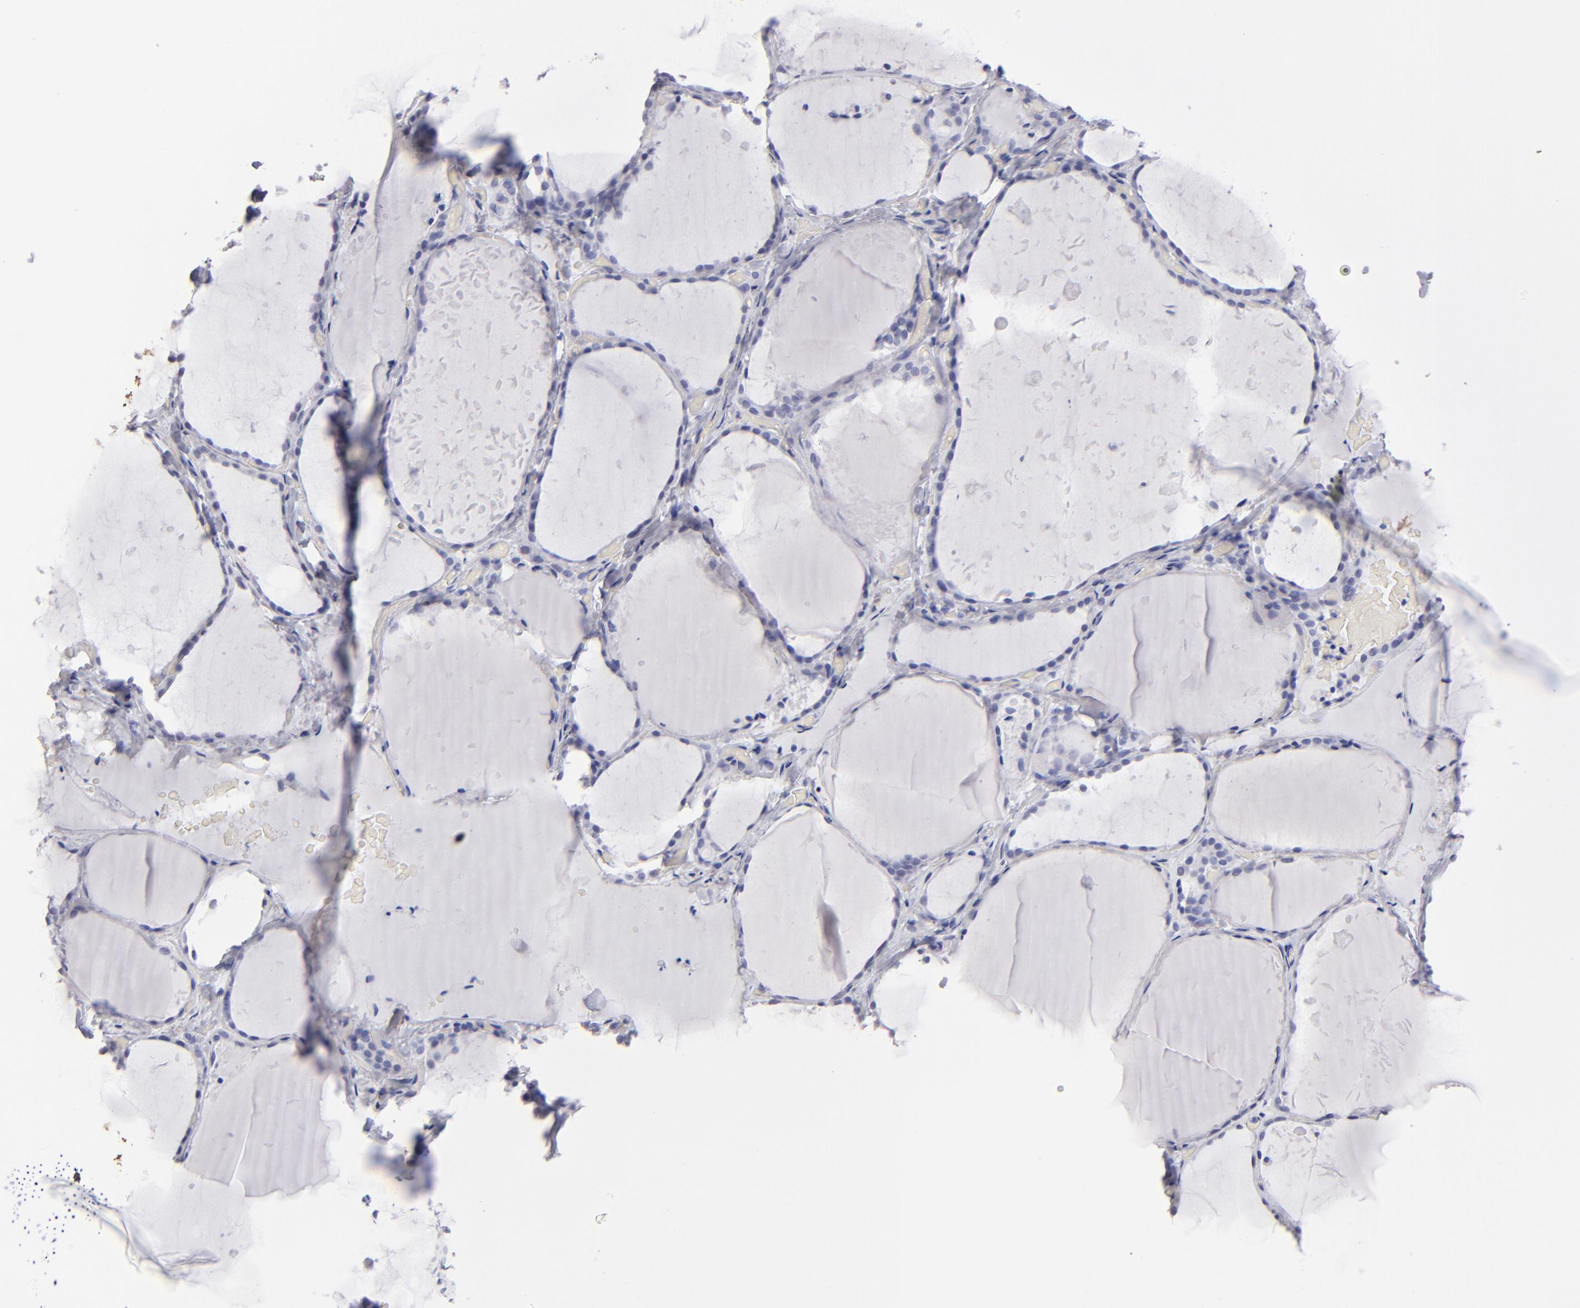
{"staining": {"intensity": "negative", "quantity": "none", "location": "none"}, "tissue": "thyroid gland", "cell_type": "Glandular cells", "image_type": "normal", "snomed": [{"axis": "morphology", "description": "Normal tissue, NOS"}, {"axis": "topography", "description": "Thyroid gland"}], "caption": "High power microscopy photomicrograph of an immunohistochemistry photomicrograph of normal thyroid gland, revealing no significant positivity in glandular cells.", "gene": "ALDOB", "patient": {"sex": "female", "age": 22}}